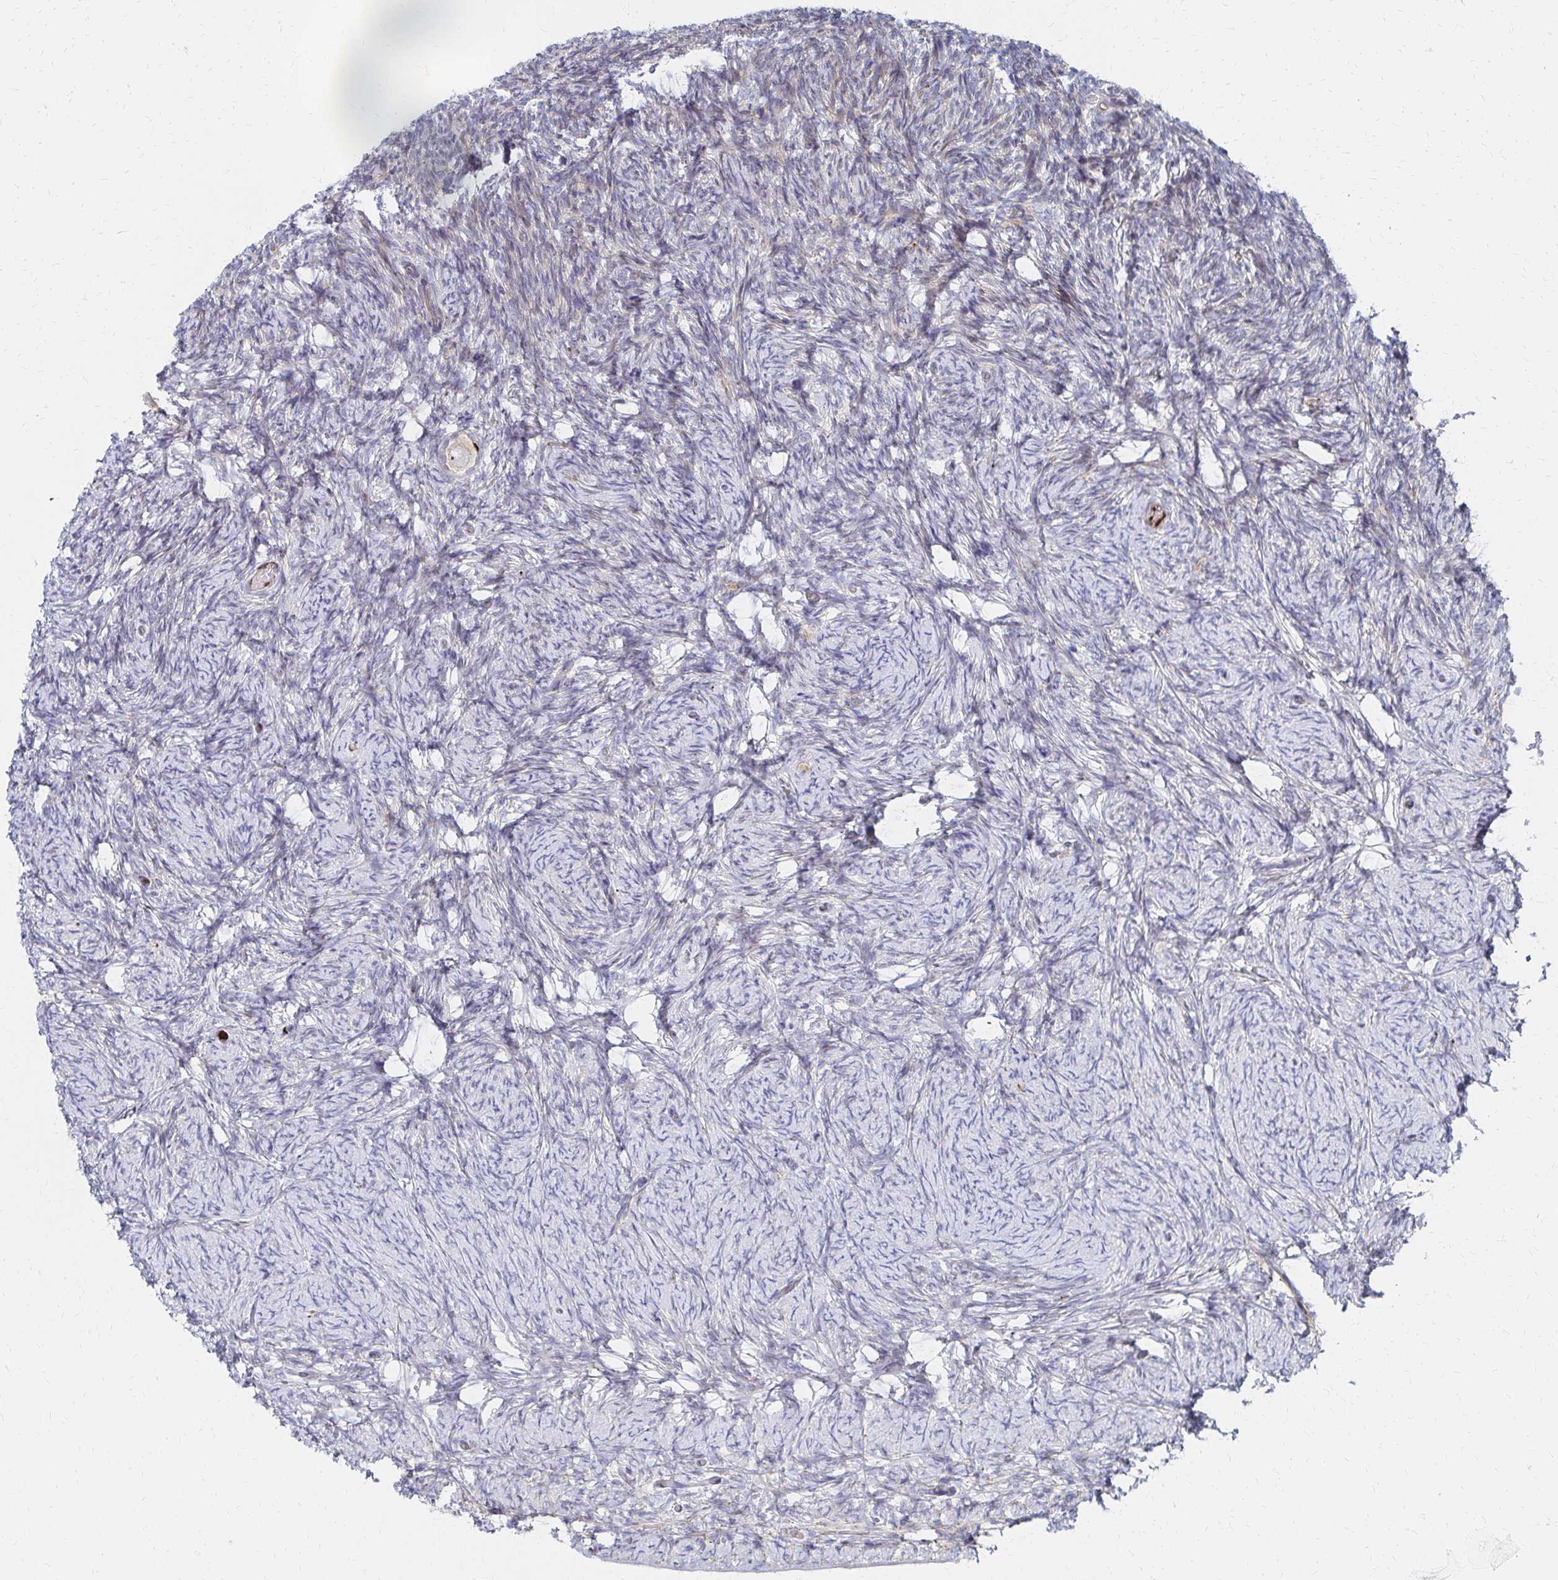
{"staining": {"intensity": "negative", "quantity": "none", "location": "none"}, "tissue": "ovary", "cell_type": "Follicle cells", "image_type": "normal", "snomed": [{"axis": "morphology", "description": "Normal tissue, NOS"}, {"axis": "topography", "description": "Ovary"}], "caption": "Photomicrograph shows no protein expression in follicle cells of unremarkable ovary.", "gene": "MAN1A1", "patient": {"sex": "female", "age": 34}}